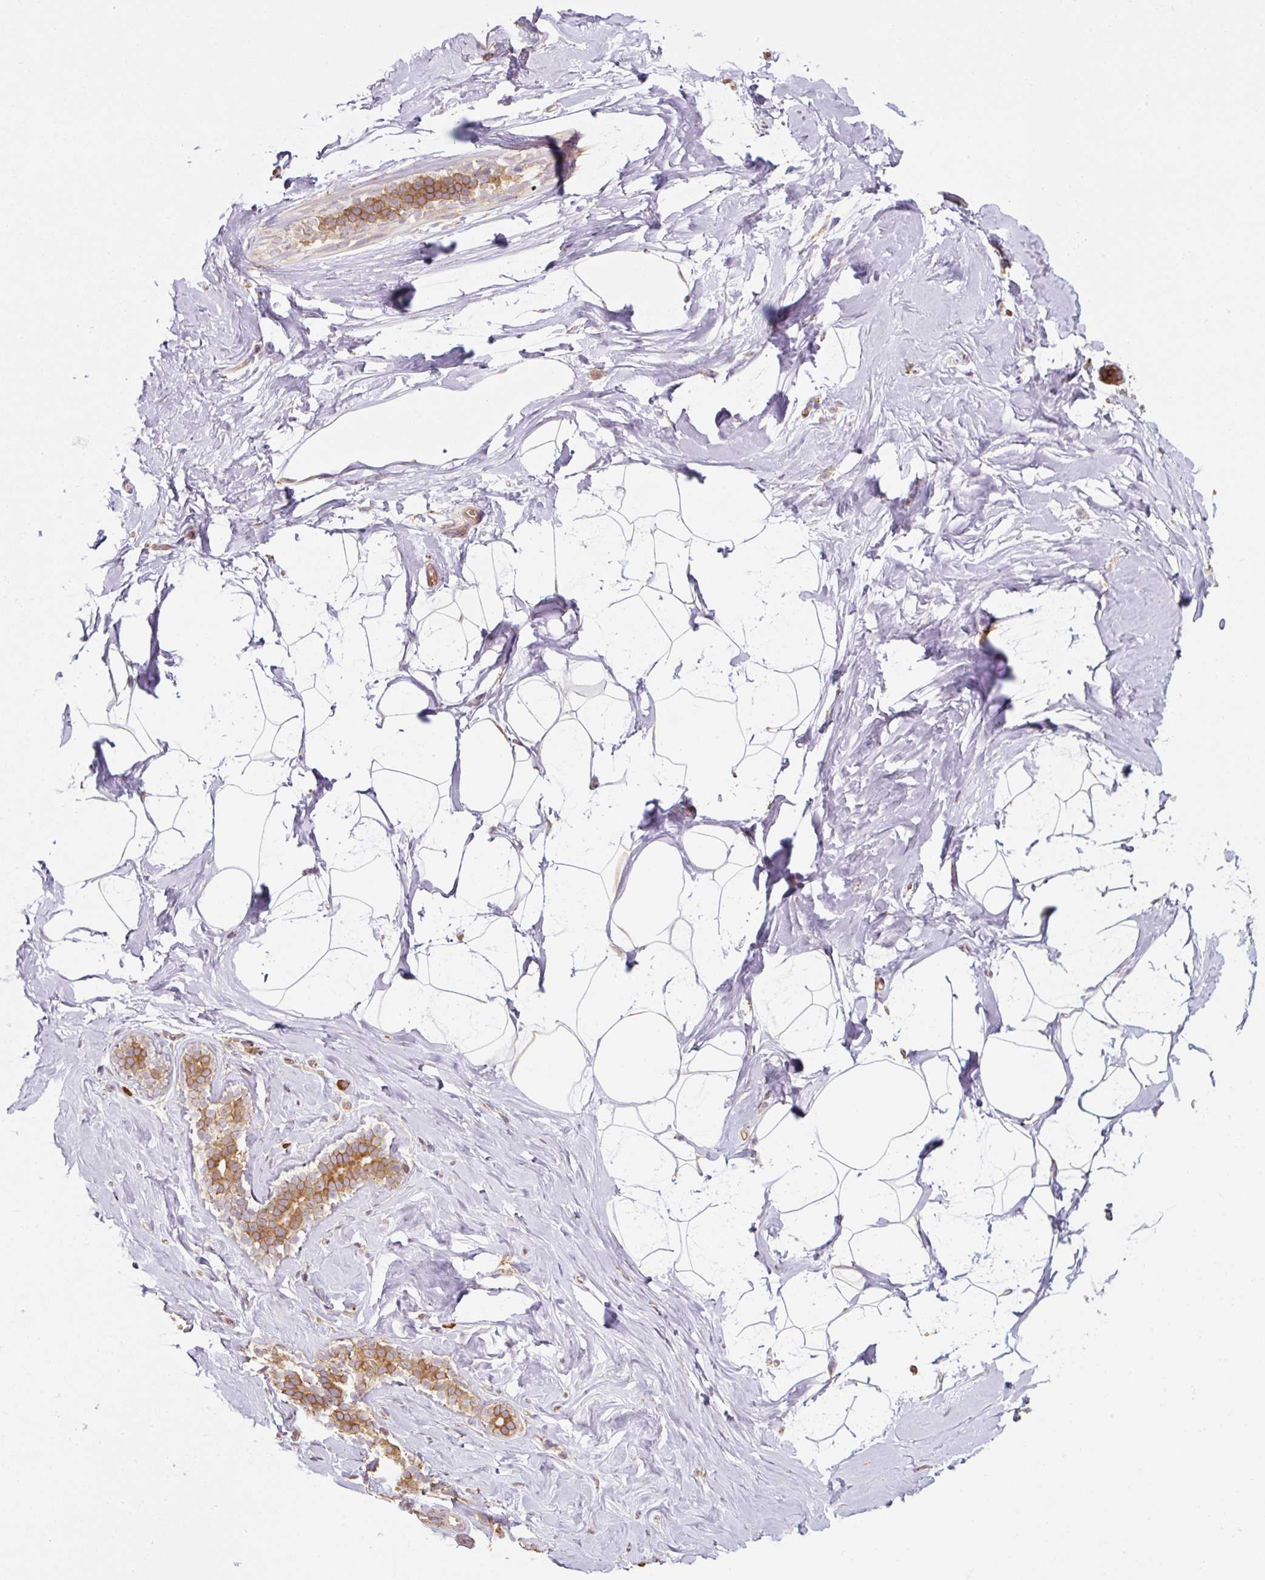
{"staining": {"intensity": "negative", "quantity": "none", "location": "none"}, "tissue": "breast", "cell_type": "Adipocytes", "image_type": "normal", "snomed": [{"axis": "morphology", "description": "Normal tissue, NOS"}, {"axis": "topography", "description": "Breast"}], "caption": "DAB (3,3'-diaminobenzidine) immunohistochemical staining of benign human breast exhibits no significant positivity in adipocytes. (Immunohistochemistry (ihc), brightfield microscopy, high magnification).", "gene": "PRKCSH", "patient": {"sex": "female", "age": 32}}